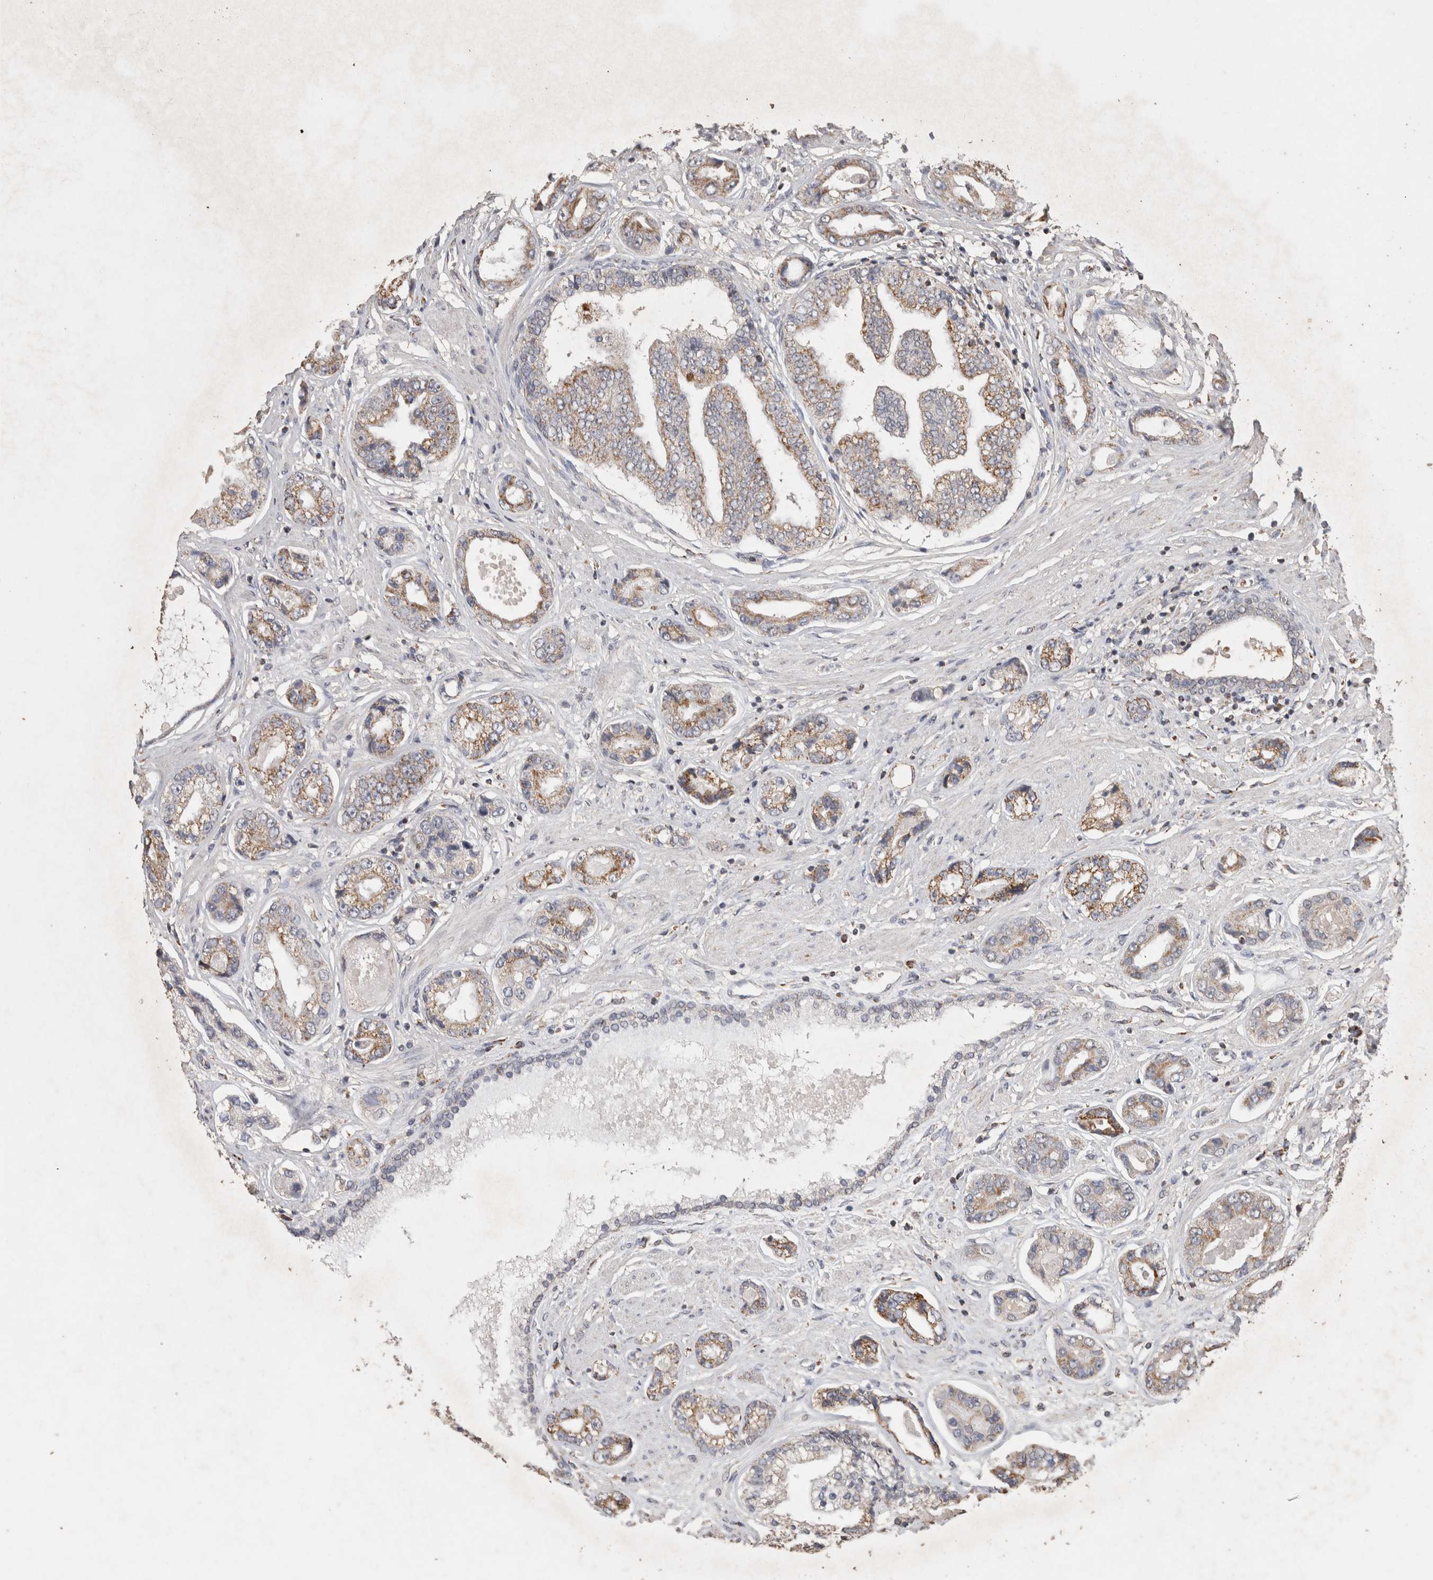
{"staining": {"intensity": "moderate", "quantity": ">75%", "location": "cytoplasmic/membranous"}, "tissue": "prostate cancer", "cell_type": "Tumor cells", "image_type": "cancer", "snomed": [{"axis": "morphology", "description": "Adenocarcinoma, High grade"}, {"axis": "topography", "description": "Prostate"}], "caption": "Approximately >75% of tumor cells in human high-grade adenocarcinoma (prostate) reveal moderate cytoplasmic/membranous protein staining as visualized by brown immunohistochemical staining.", "gene": "ACADM", "patient": {"sex": "male", "age": 61}}